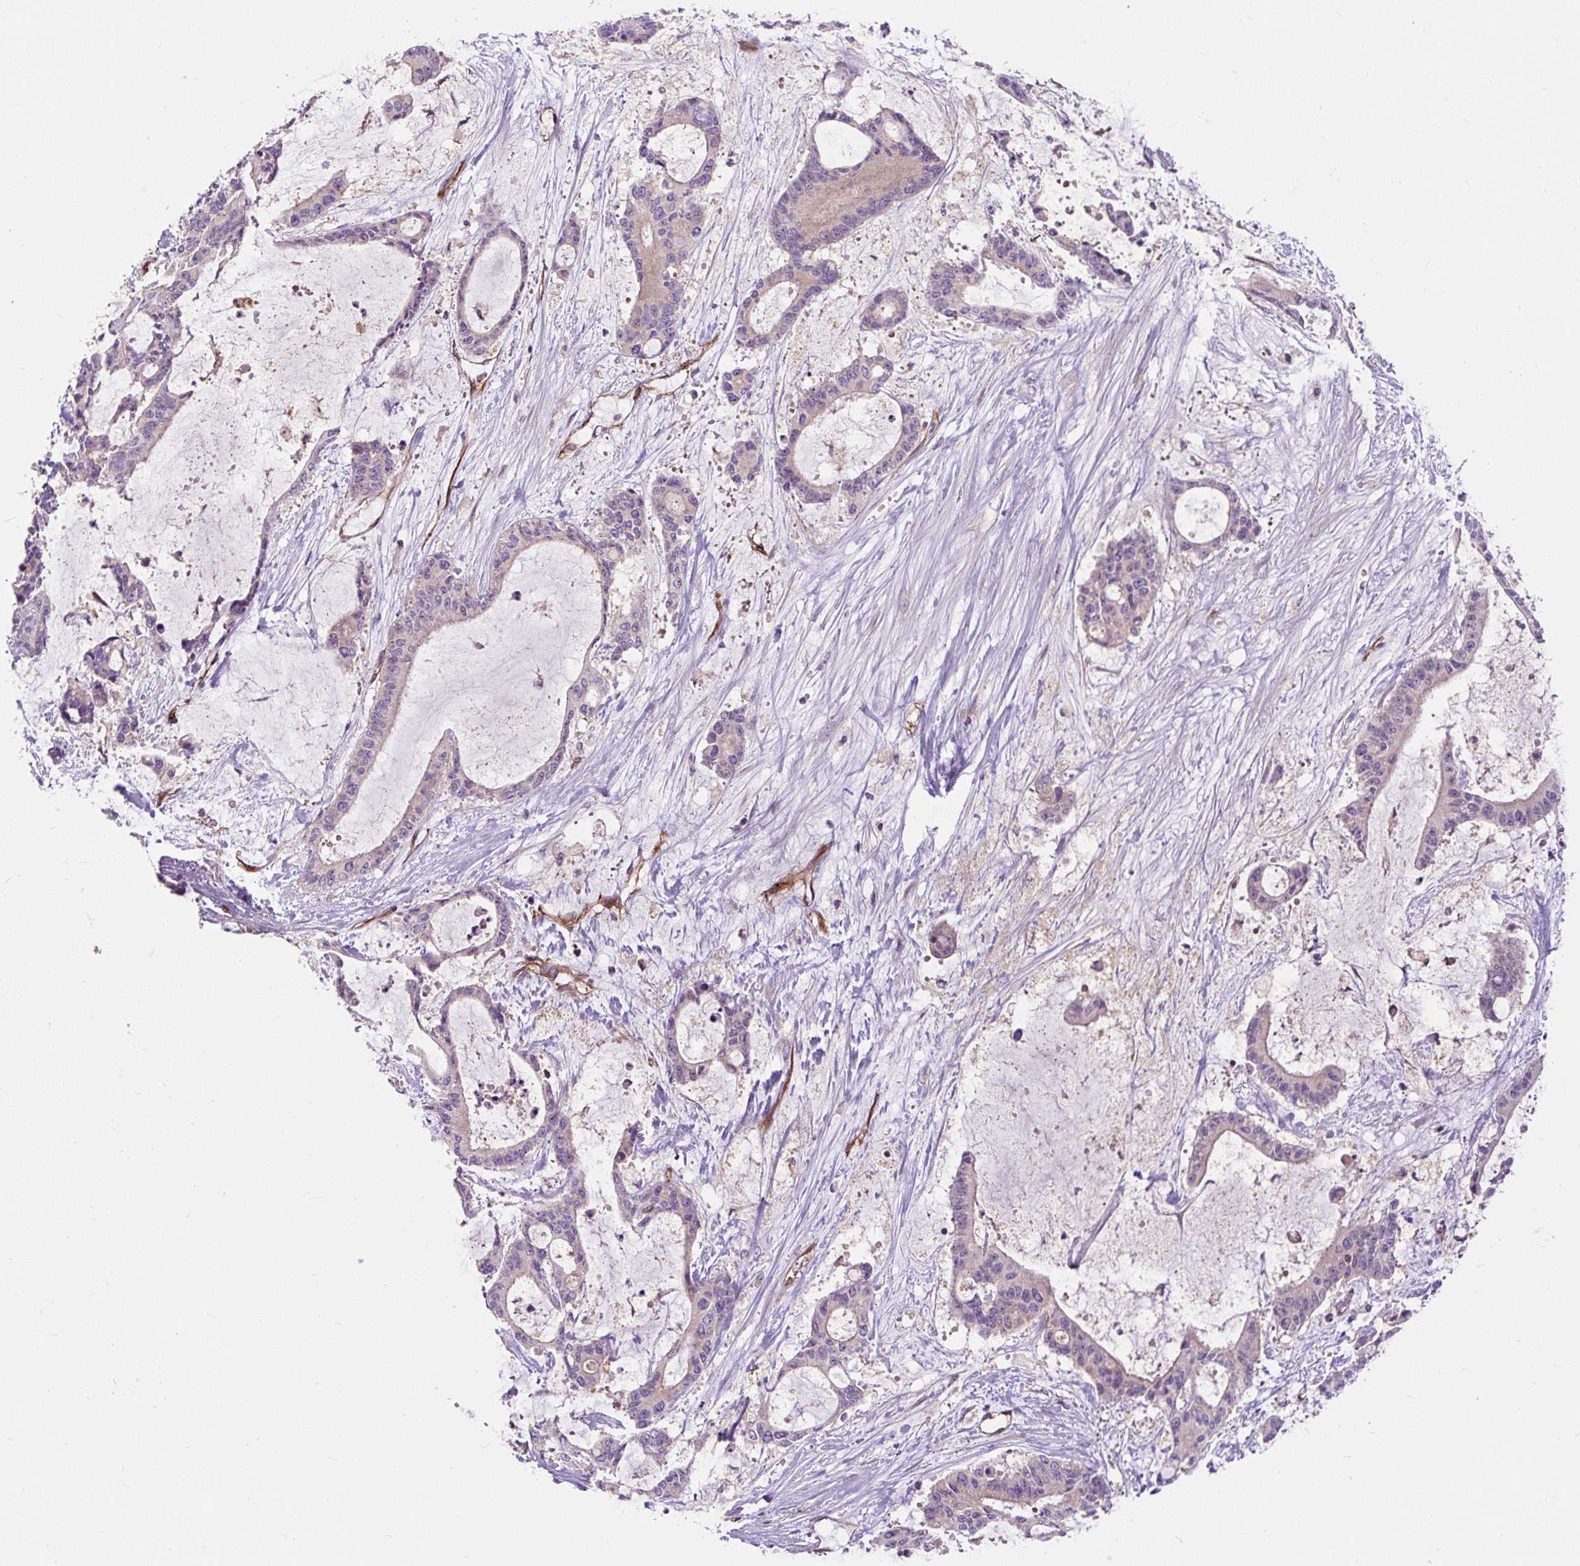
{"staining": {"intensity": "negative", "quantity": "none", "location": "none"}, "tissue": "liver cancer", "cell_type": "Tumor cells", "image_type": "cancer", "snomed": [{"axis": "morphology", "description": "Normal tissue, NOS"}, {"axis": "morphology", "description": "Cholangiocarcinoma"}, {"axis": "topography", "description": "Liver"}, {"axis": "topography", "description": "Peripheral nerve tissue"}], "caption": "The micrograph displays no significant expression in tumor cells of liver cholangiocarcinoma.", "gene": "PCDHGB3", "patient": {"sex": "female", "age": 73}}